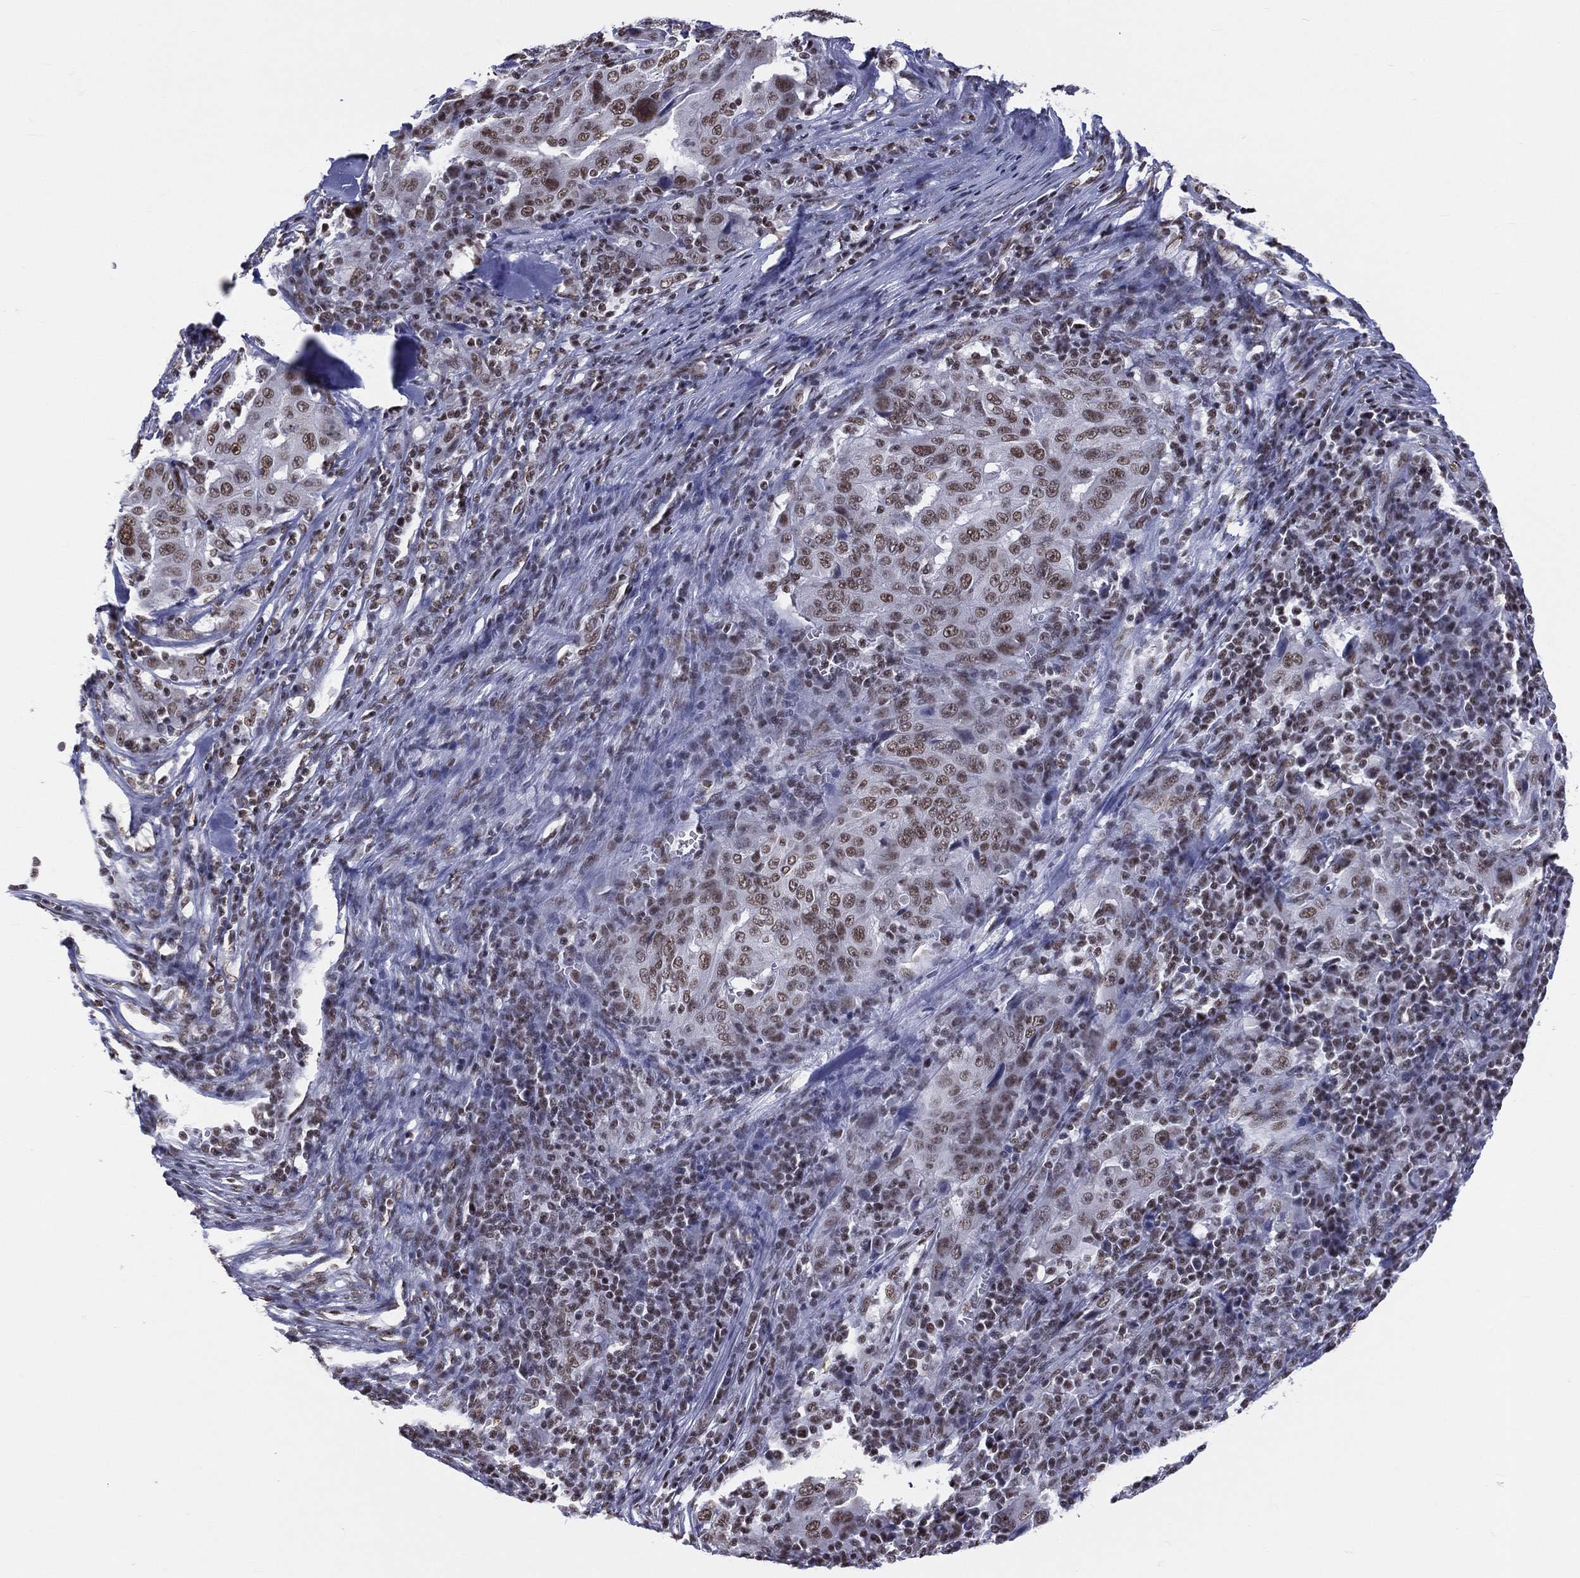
{"staining": {"intensity": "moderate", "quantity": ">75%", "location": "nuclear"}, "tissue": "pancreatic cancer", "cell_type": "Tumor cells", "image_type": "cancer", "snomed": [{"axis": "morphology", "description": "Adenocarcinoma, NOS"}, {"axis": "topography", "description": "Pancreas"}], "caption": "Immunohistochemical staining of pancreatic cancer exhibits moderate nuclear protein expression in about >75% of tumor cells. (DAB IHC, brown staining for protein, blue staining for nuclei).", "gene": "ZNF7", "patient": {"sex": "male", "age": 63}}